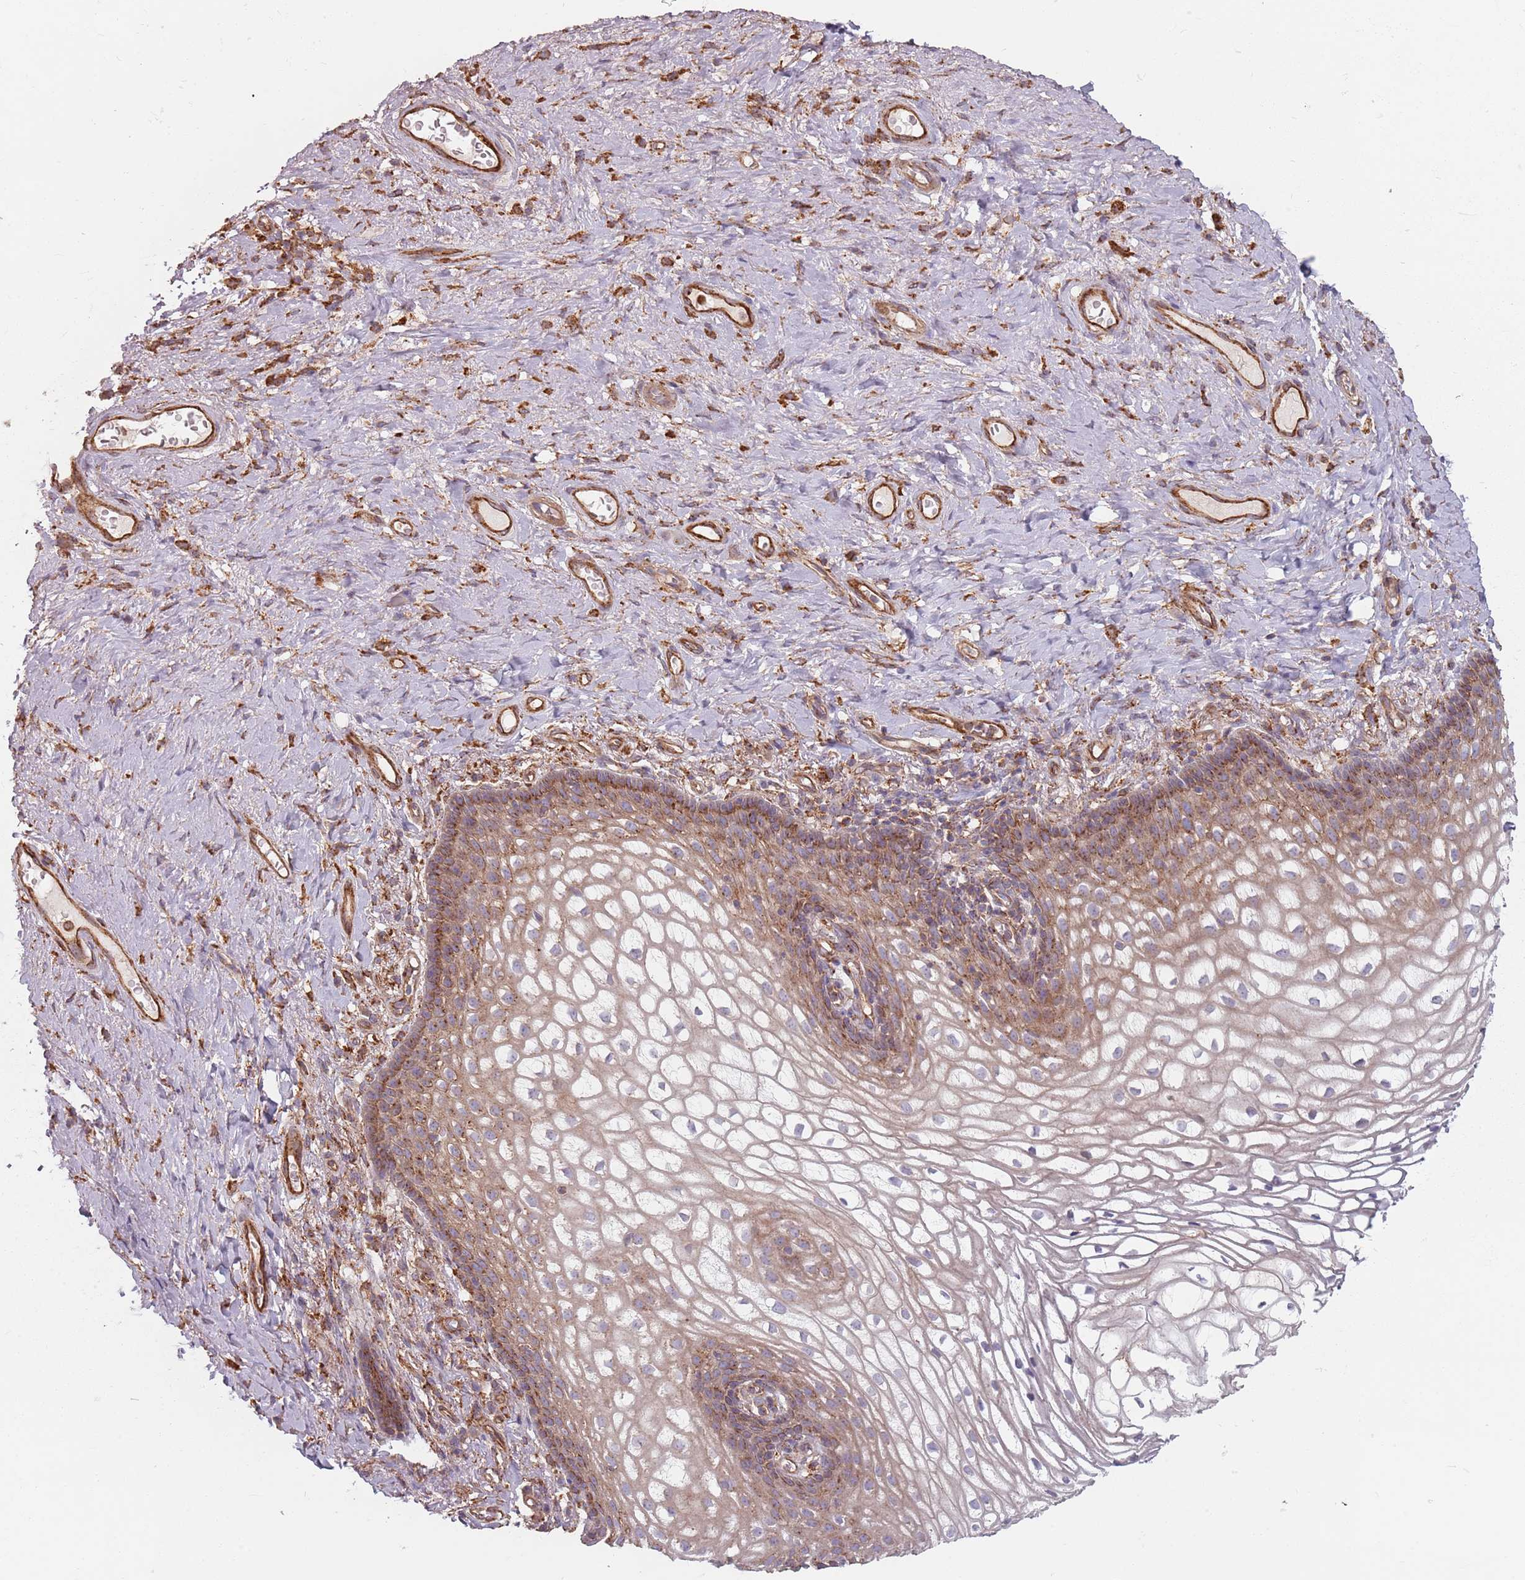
{"staining": {"intensity": "moderate", "quantity": ">75%", "location": "cytoplasmic/membranous"}, "tissue": "vagina", "cell_type": "Squamous epithelial cells", "image_type": "normal", "snomed": [{"axis": "morphology", "description": "Normal tissue, NOS"}, {"axis": "topography", "description": "Vagina"}], "caption": "High-magnification brightfield microscopy of benign vagina stained with DAB (brown) and counterstained with hematoxylin (blue). squamous epithelial cells exhibit moderate cytoplasmic/membranous staining is present in approximately>75% of cells. The staining is performed using DAB brown chromogen to label protein expression. The nuclei are counter-stained blue using hematoxylin.", "gene": "TPD52L2", "patient": {"sex": "female", "age": 60}}